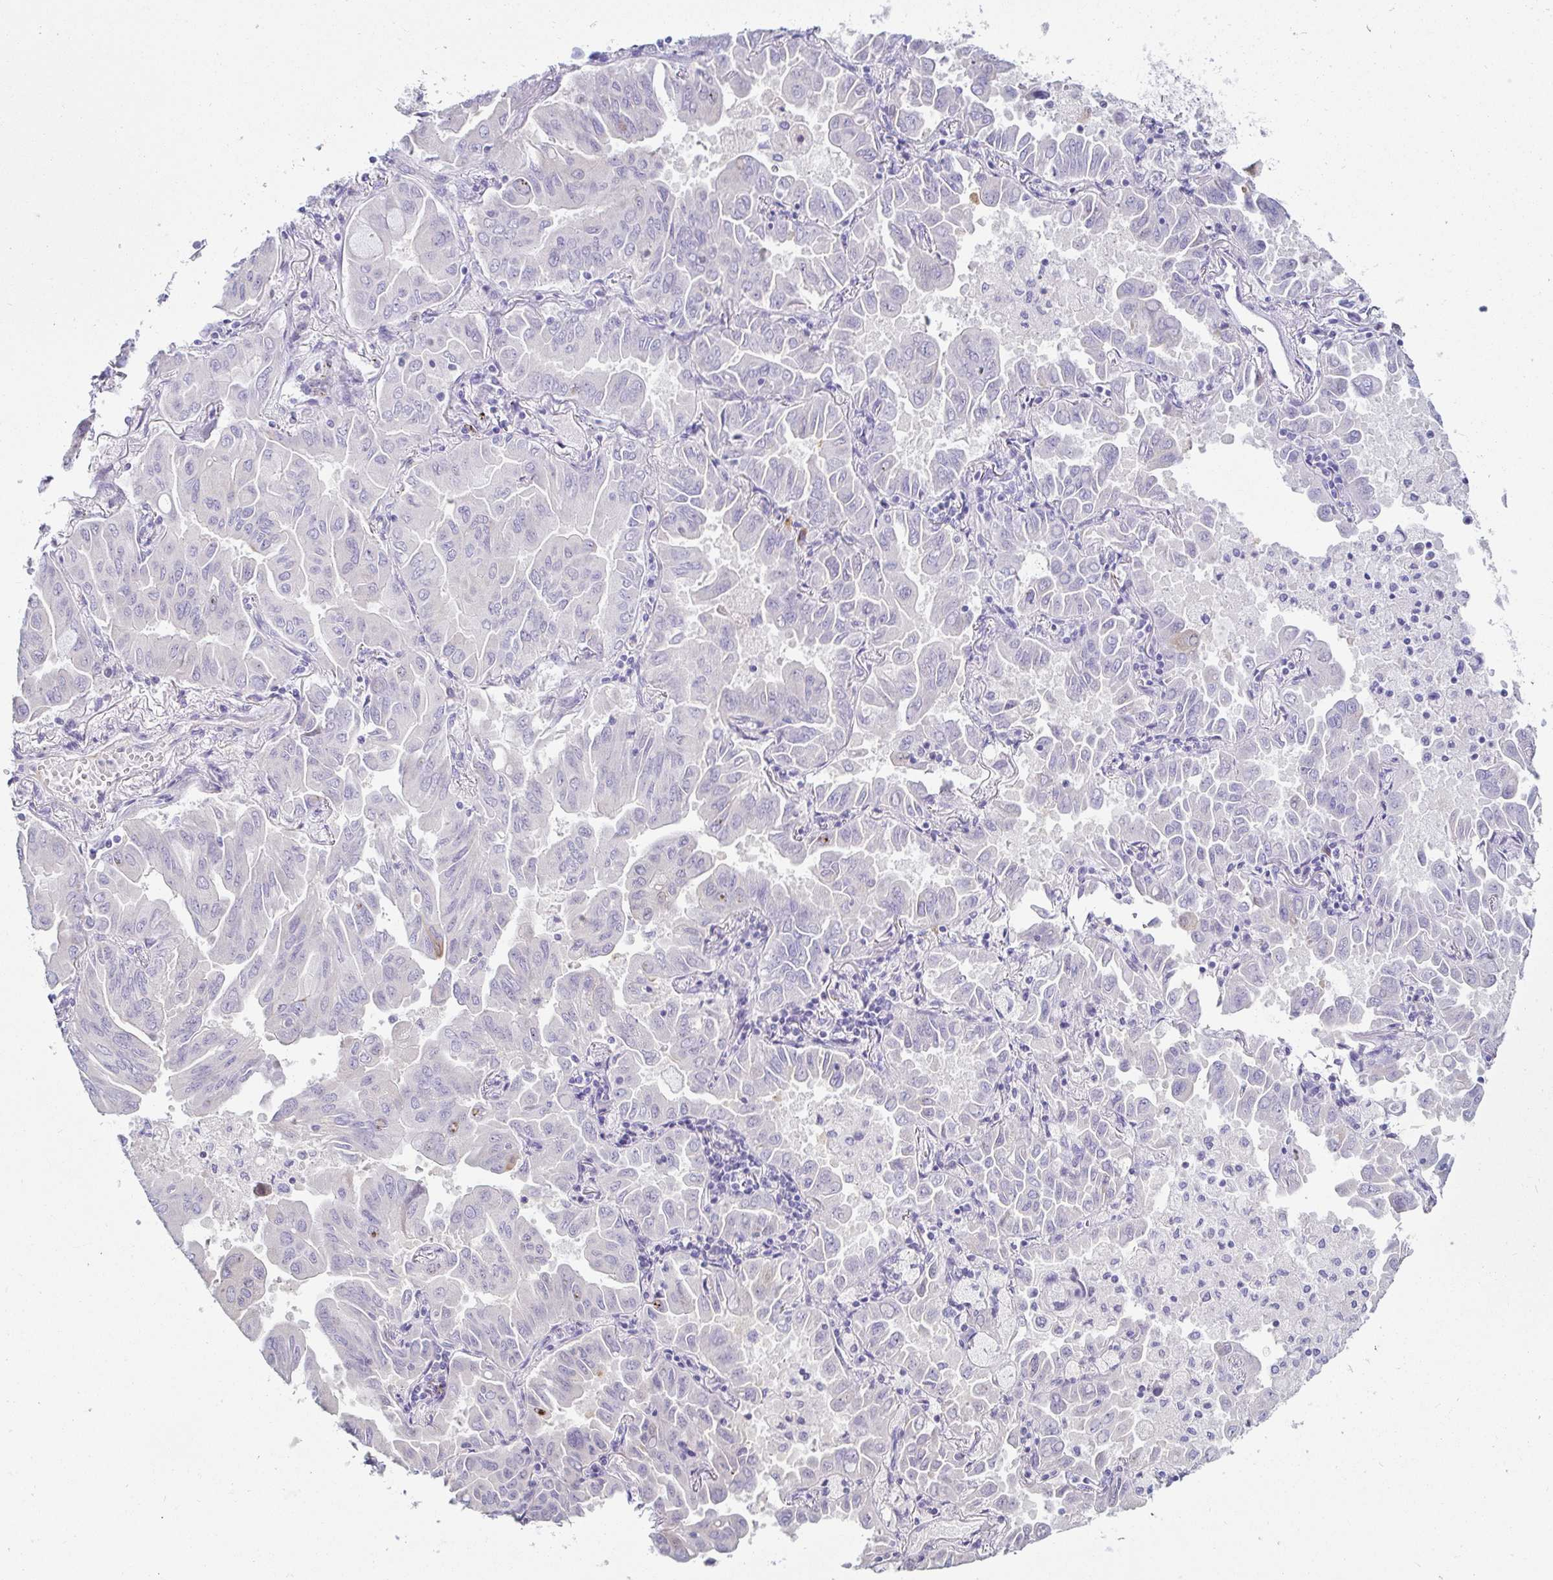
{"staining": {"intensity": "negative", "quantity": "none", "location": "none"}, "tissue": "lung cancer", "cell_type": "Tumor cells", "image_type": "cancer", "snomed": [{"axis": "morphology", "description": "Adenocarcinoma, NOS"}, {"axis": "topography", "description": "Lung"}], "caption": "Photomicrograph shows no protein expression in tumor cells of adenocarcinoma (lung) tissue.", "gene": "C4orf17", "patient": {"sex": "male", "age": 64}}